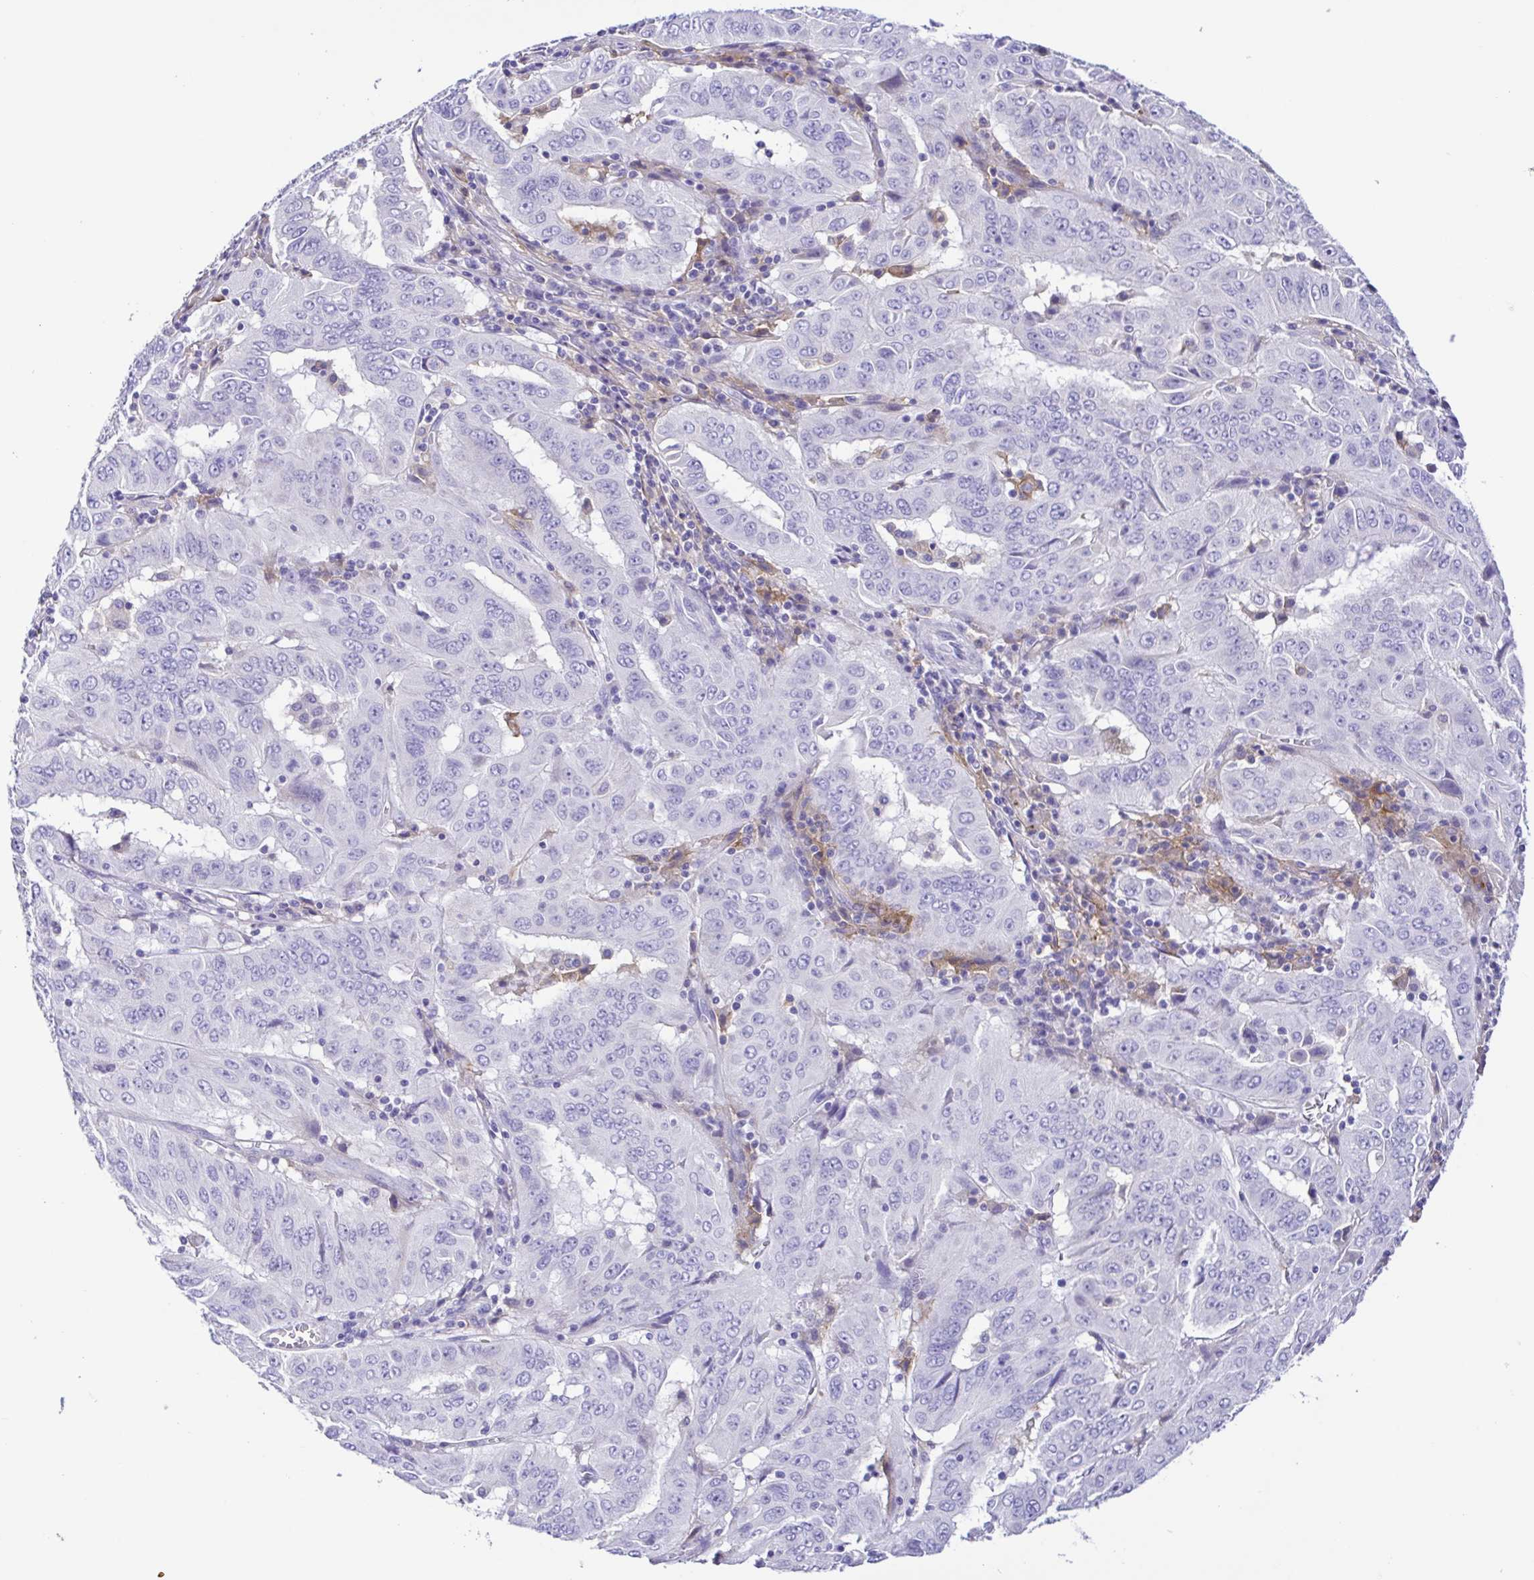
{"staining": {"intensity": "negative", "quantity": "none", "location": "none"}, "tissue": "pancreatic cancer", "cell_type": "Tumor cells", "image_type": "cancer", "snomed": [{"axis": "morphology", "description": "Adenocarcinoma, NOS"}, {"axis": "topography", "description": "Pancreas"}], "caption": "The immunohistochemistry histopathology image has no significant positivity in tumor cells of pancreatic cancer (adenocarcinoma) tissue.", "gene": "CD72", "patient": {"sex": "male", "age": 63}}